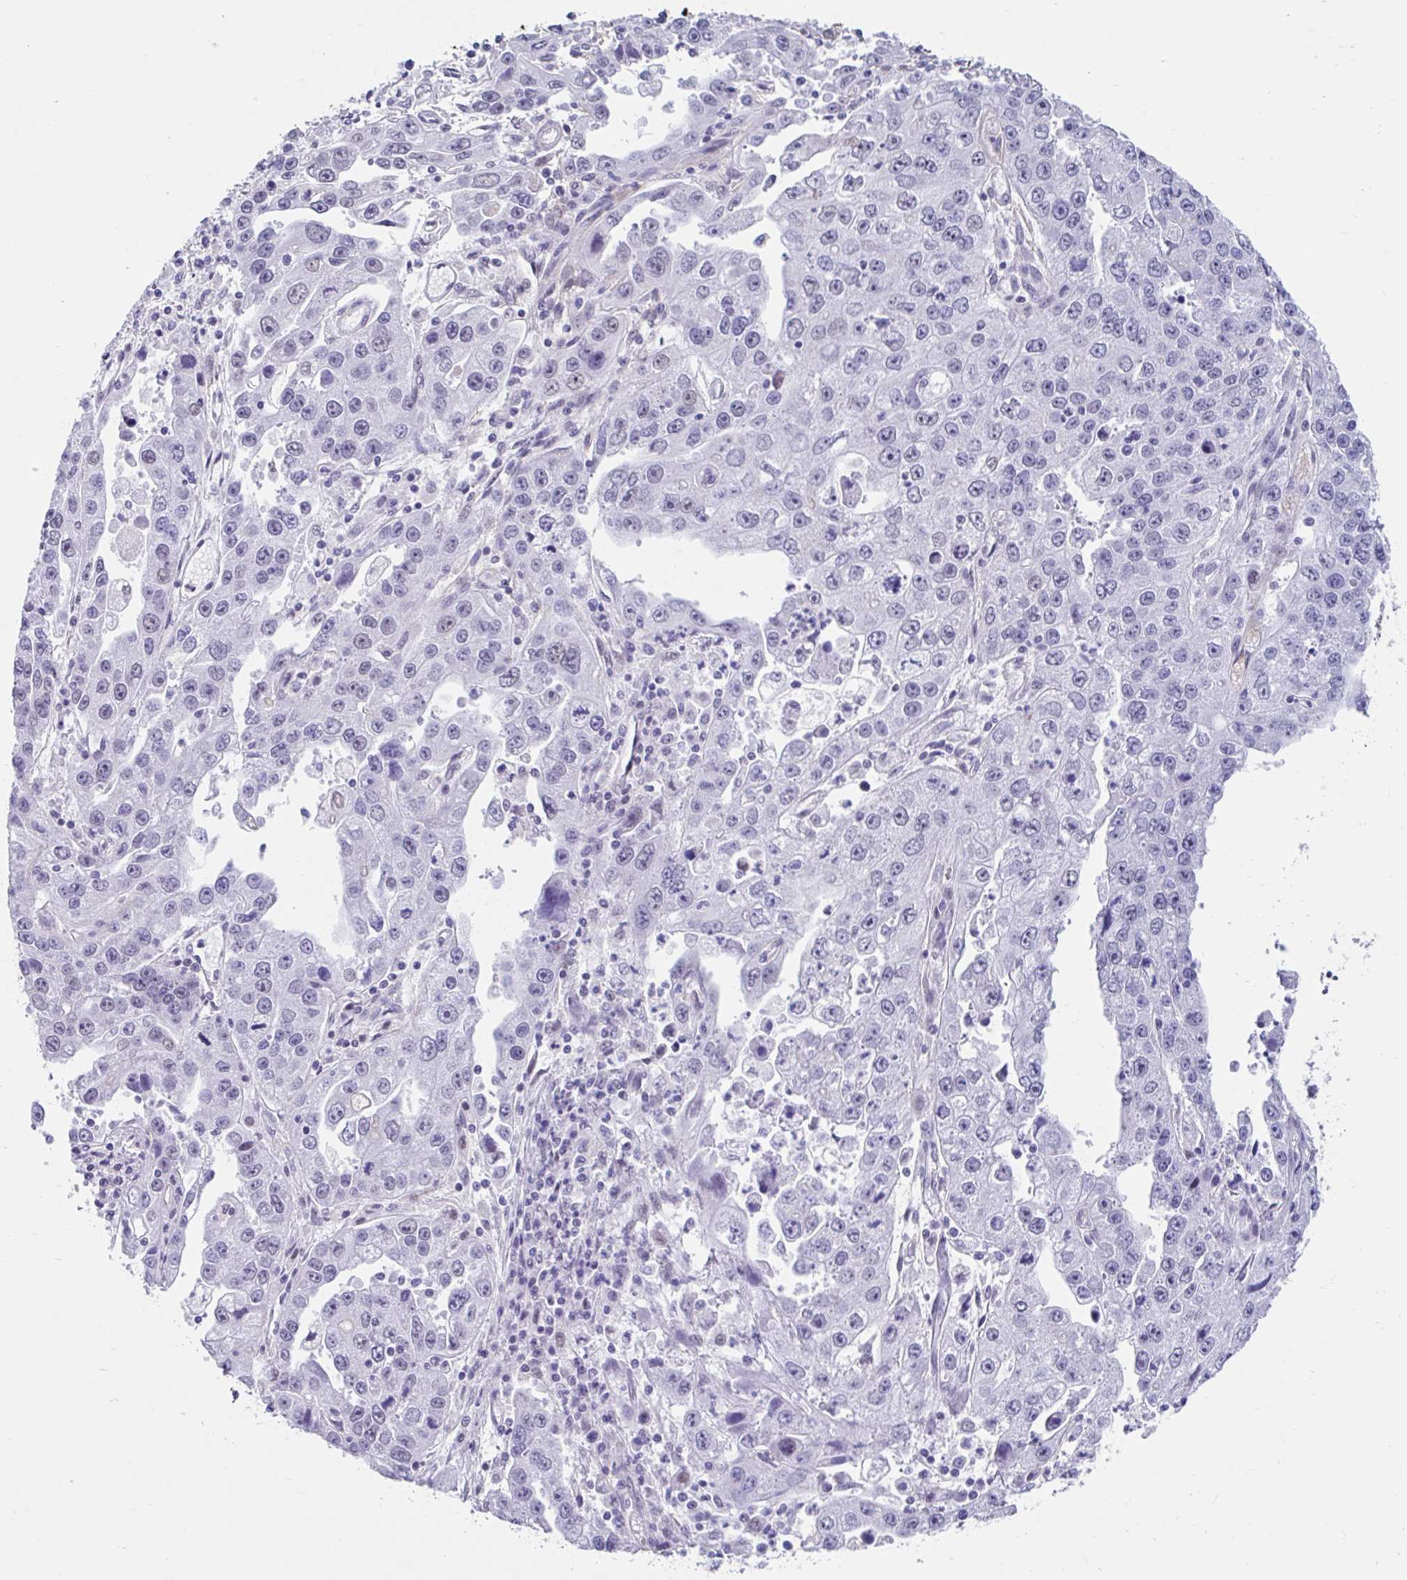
{"staining": {"intensity": "negative", "quantity": "none", "location": "none"}, "tissue": "endometrial cancer", "cell_type": "Tumor cells", "image_type": "cancer", "snomed": [{"axis": "morphology", "description": "Adenocarcinoma, NOS"}, {"axis": "topography", "description": "Uterus"}], "caption": "Endometrial cancer (adenocarcinoma) was stained to show a protein in brown. There is no significant expression in tumor cells.", "gene": "DCAF17", "patient": {"sex": "female", "age": 62}}